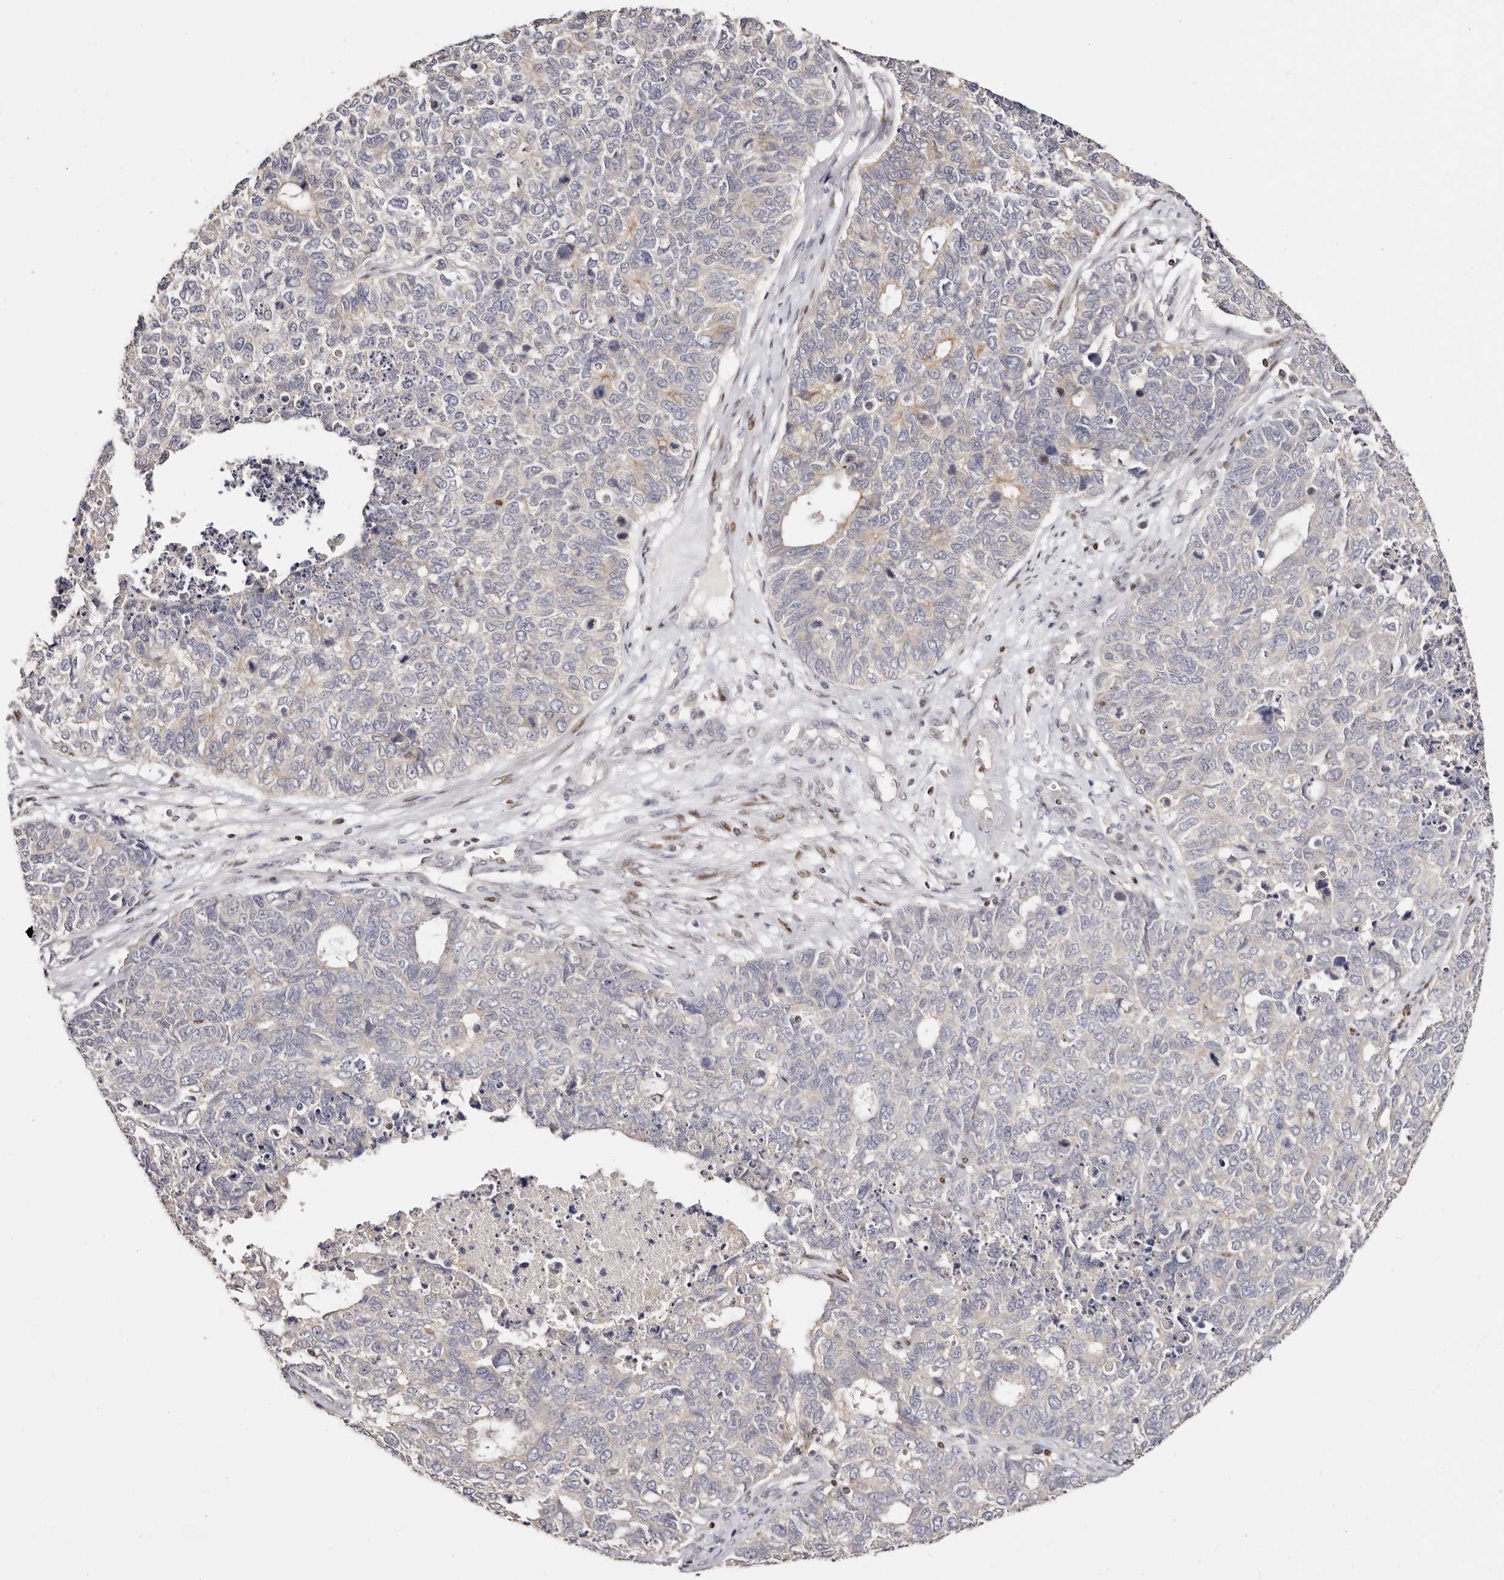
{"staining": {"intensity": "negative", "quantity": "none", "location": "none"}, "tissue": "cervical cancer", "cell_type": "Tumor cells", "image_type": "cancer", "snomed": [{"axis": "morphology", "description": "Squamous cell carcinoma, NOS"}, {"axis": "topography", "description": "Cervix"}], "caption": "Histopathology image shows no protein expression in tumor cells of cervical squamous cell carcinoma tissue.", "gene": "IQGAP3", "patient": {"sex": "female", "age": 63}}